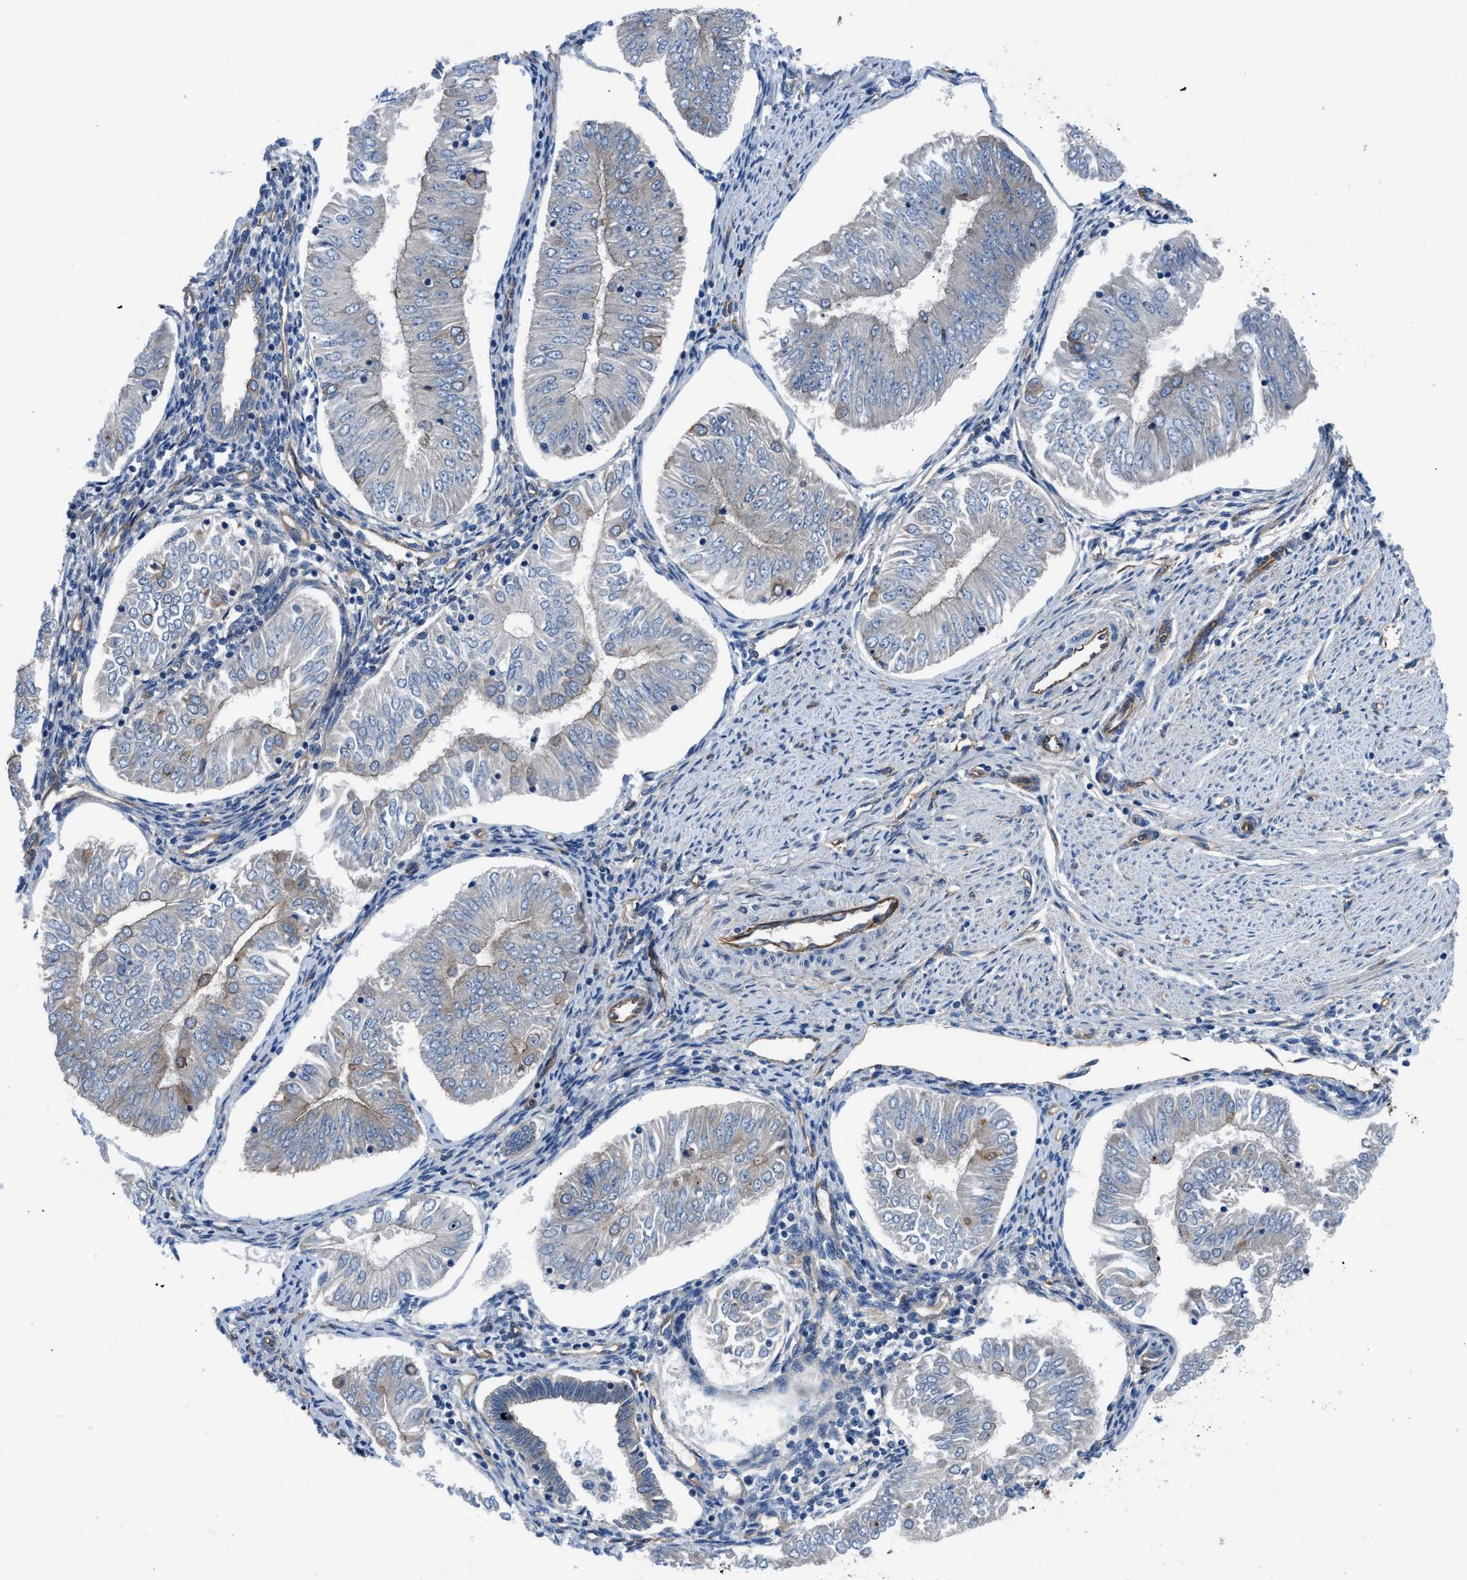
{"staining": {"intensity": "weak", "quantity": "25%-75%", "location": "cytoplasmic/membranous"}, "tissue": "endometrial cancer", "cell_type": "Tumor cells", "image_type": "cancer", "snomed": [{"axis": "morphology", "description": "Adenocarcinoma, NOS"}, {"axis": "topography", "description": "Endometrium"}], "caption": "IHC histopathology image of human endometrial cancer (adenocarcinoma) stained for a protein (brown), which exhibits low levels of weak cytoplasmic/membranous positivity in about 25%-75% of tumor cells.", "gene": "TRIP4", "patient": {"sex": "female", "age": 53}}